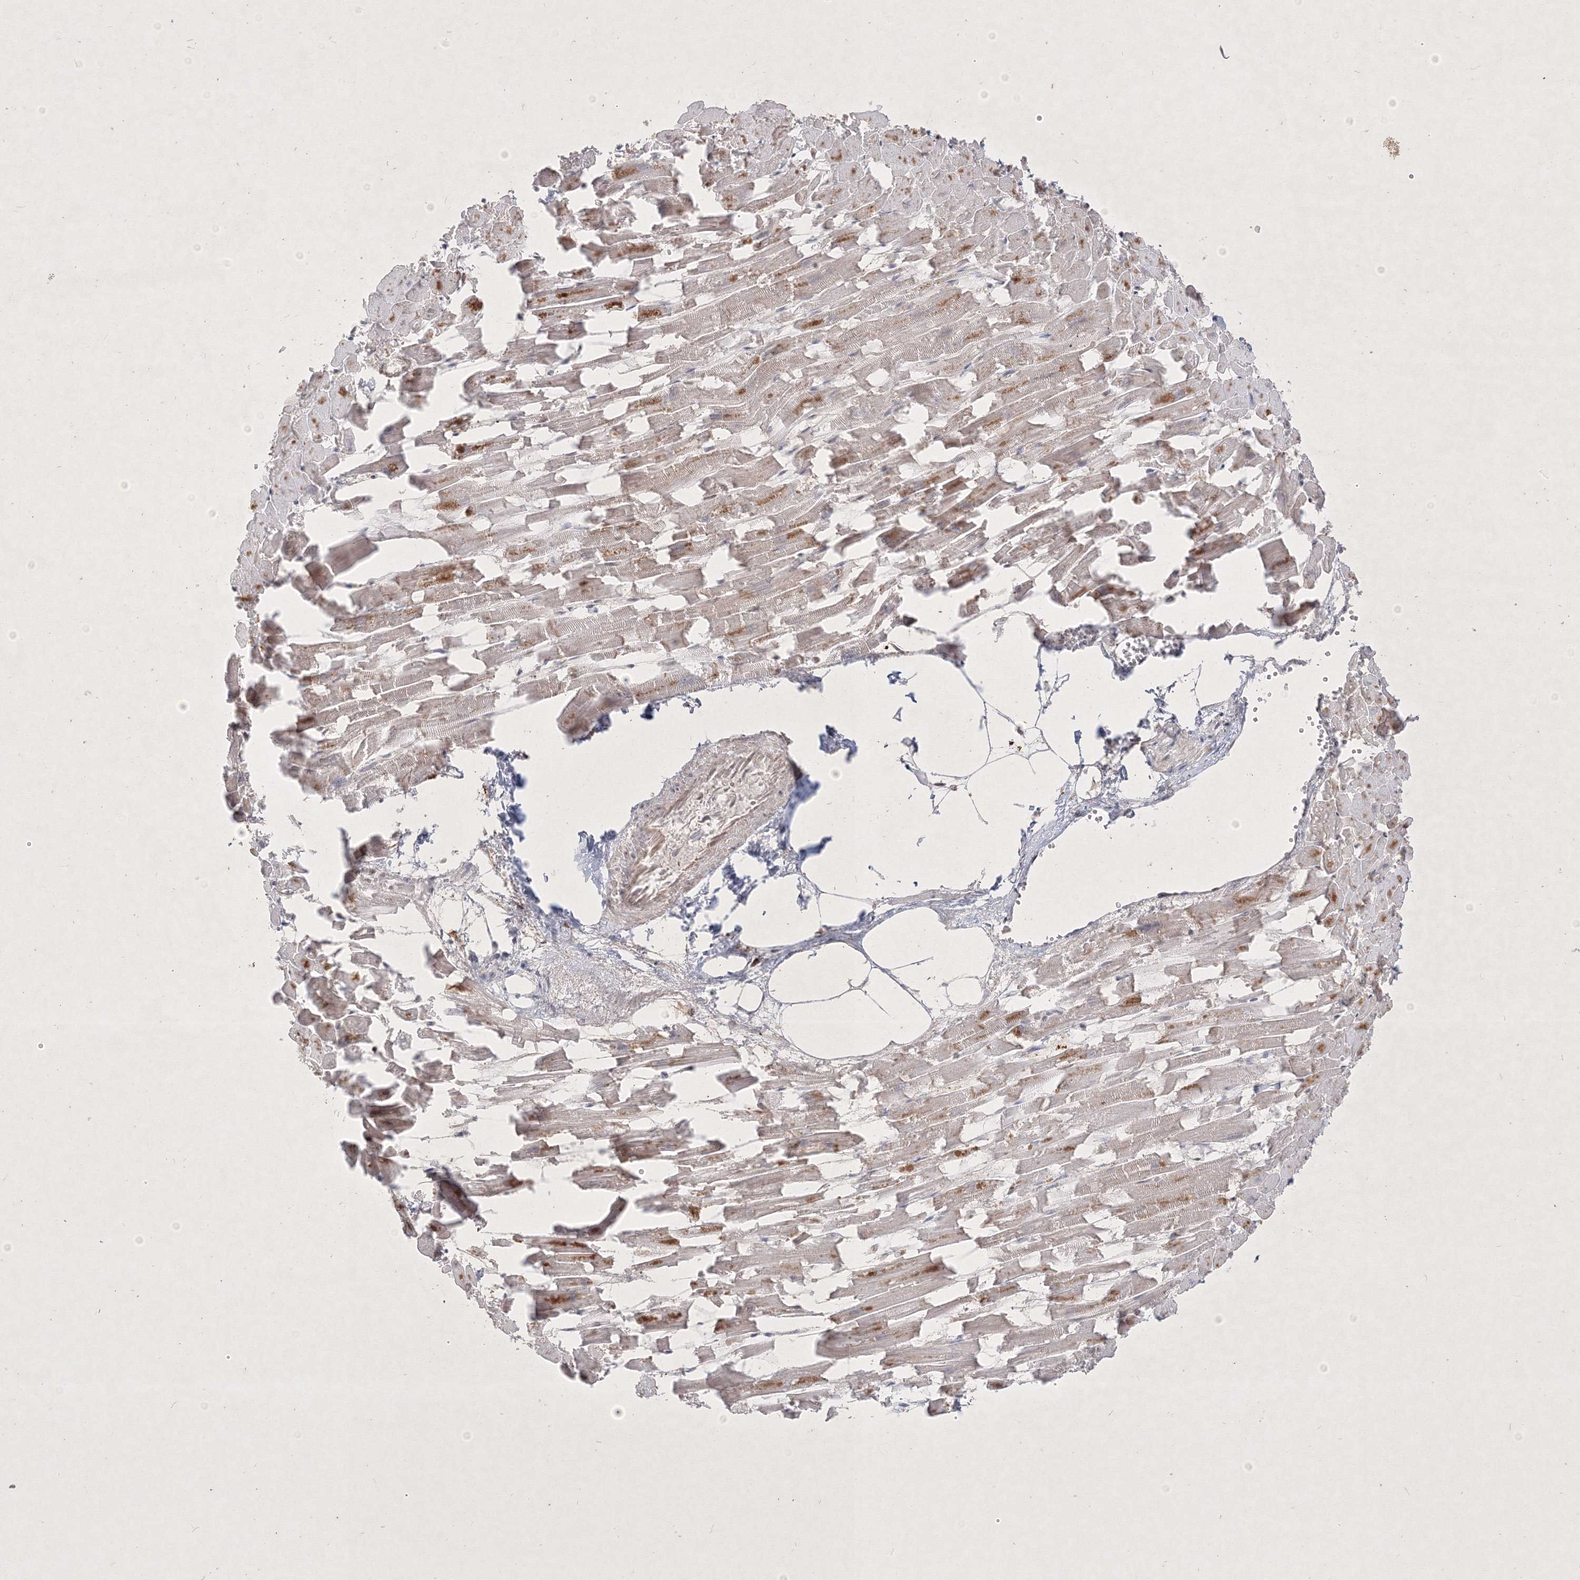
{"staining": {"intensity": "moderate", "quantity": "25%-75%", "location": "cytoplasmic/membranous"}, "tissue": "heart muscle", "cell_type": "Cardiomyocytes", "image_type": "normal", "snomed": [{"axis": "morphology", "description": "Normal tissue, NOS"}, {"axis": "topography", "description": "Heart"}], "caption": "Protein staining by immunohistochemistry (IHC) exhibits moderate cytoplasmic/membranous expression in approximately 25%-75% of cardiomyocytes in benign heart muscle.", "gene": "TAB1", "patient": {"sex": "female", "age": 64}}